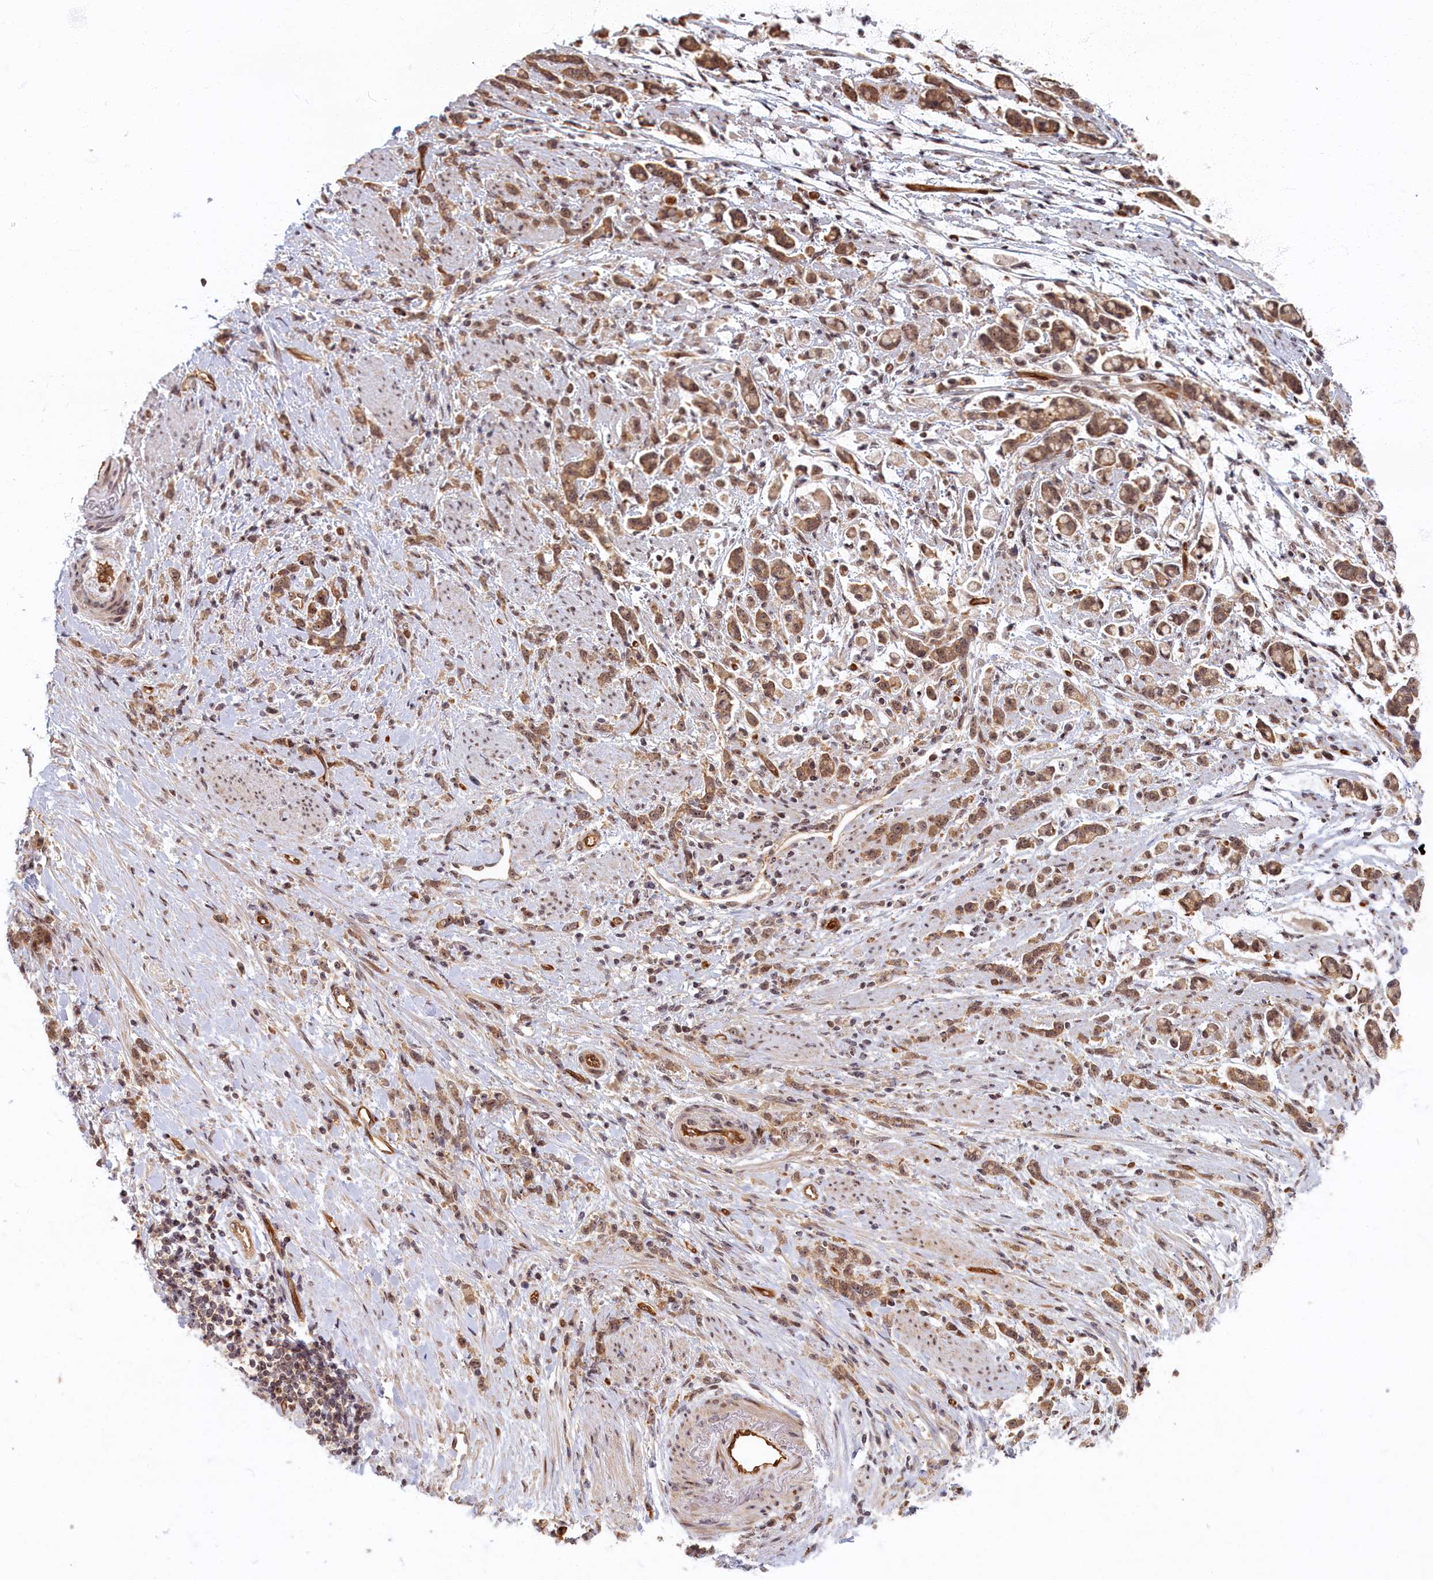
{"staining": {"intensity": "moderate", "quantity": ">75%", "location": "cytoplasmic/membranous,nuclear"}, "tissue": "stomach cancer", "cell_type": "Tumor cells", "image_type": "cancer", "snomed": [{"axis": "morphology", "description": "Adenocarcinoma, NOS"}, {"axis": "topography", "description": "Stomach"}], "caption": "Immunohistochemical staining of human stomach cancer shows moderate cytoplasmic/membranous and nuclear protein staining in approximately >75% of tumor cells.", "gene": "SNRK", "patient": {"sex": "female", "age": 60}}